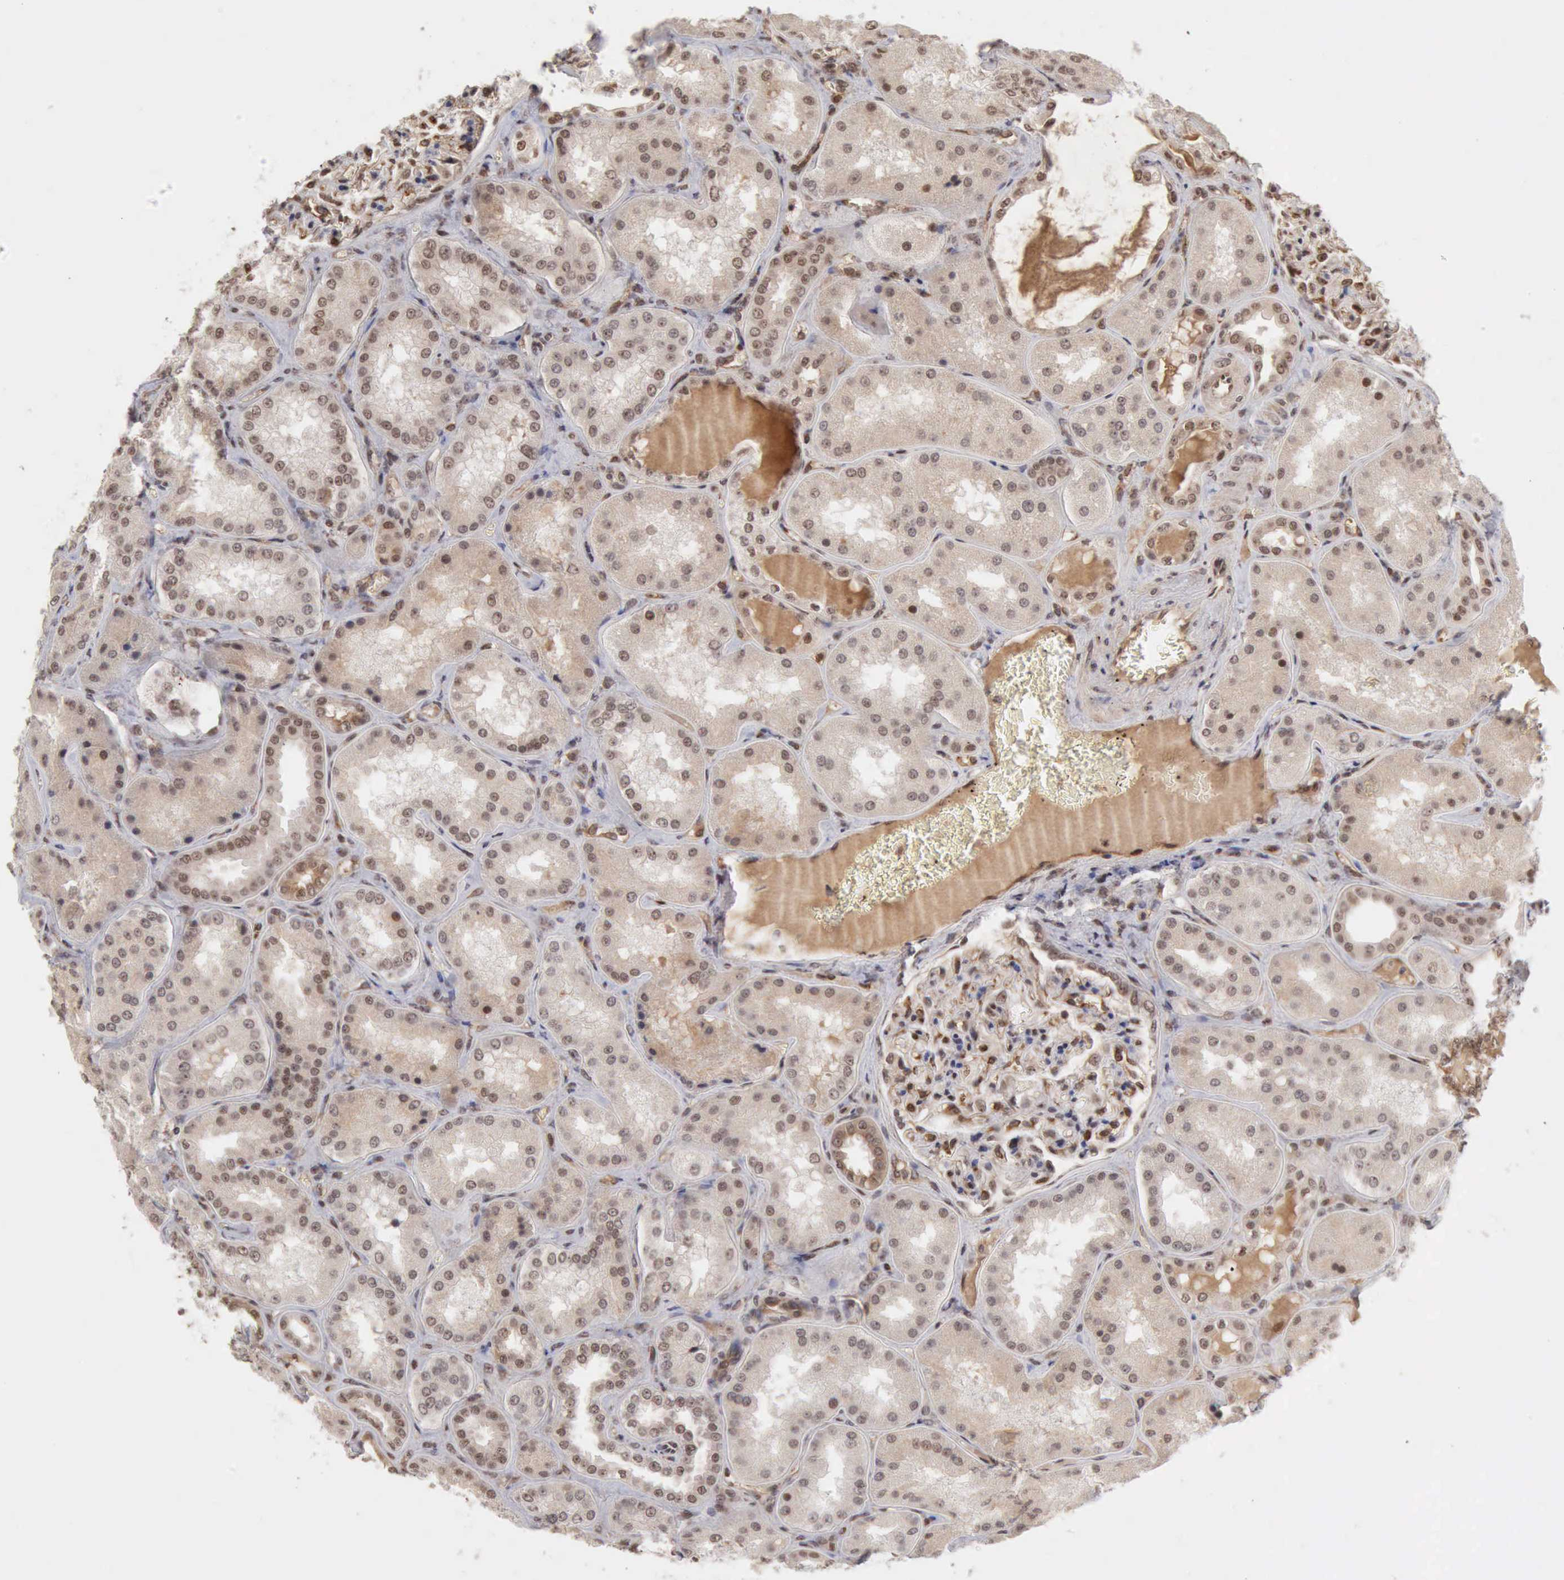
{"staining": {"intensity": "moderate", "quantity": "25%-75%", "location": "nuclear"}, "tissue": "kidney", "cell_type": "Cells in glomeruli", "image_type": "normal", "snomed": [{"axis": "morphology", "description": "Normal tissue, NOS"}, {"axis": "topography", "description": "Kidney"}], "caption": "High-magnification brightfield microscopy of benign kidney stained with DAB (brown) and counterstained with hematoxylin (blue). cells in glomeruli exhibit moderate nuclear staining is present in approximately25%-75% of cells.", "gene": "CDKN2A", "patient": {"sex": "female", "age": 56}}